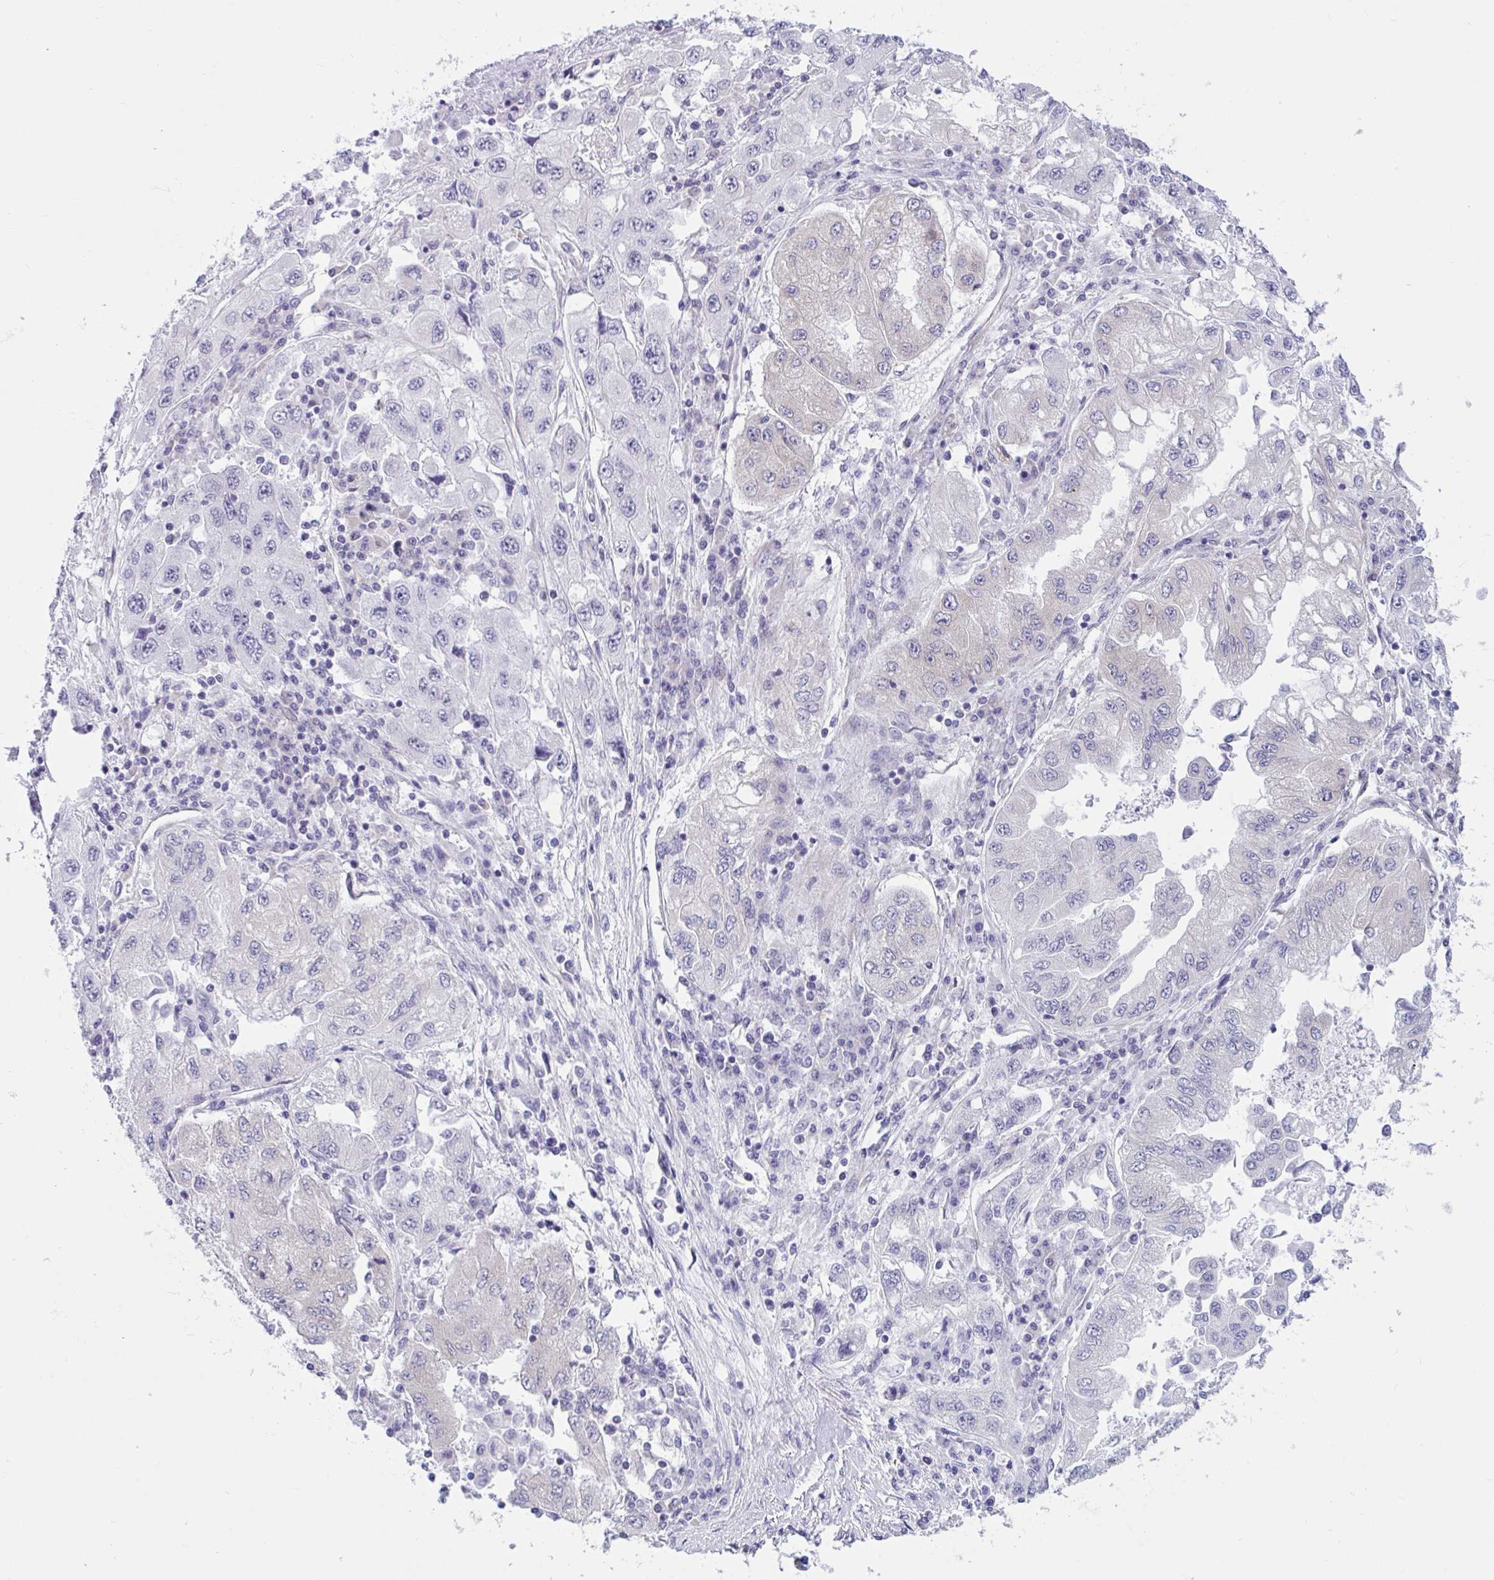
{"staining": {"intensity": "negative", "quantity": "none", "location": "none"}, "tissue": "lung cancer", "cell_type": "Tumor cells", "image_type": "cancer", "snomed": [{"axis": "morphology", "description": "Adenocarcinoma, NOS"}, {"axis": "morphology", "description": "Adenocarcinoma primary or metastatic"}, {"axis": "topography", "description": "Lung"}], "caption": "This histopathology image is of lung cancer stained with IHC to label a protein in brown with the nuclei are counter-stained blue. There is no positivity in tumor cells.", "gene": "CAMLG", "patient": {"sex": "male", "age": 74}}